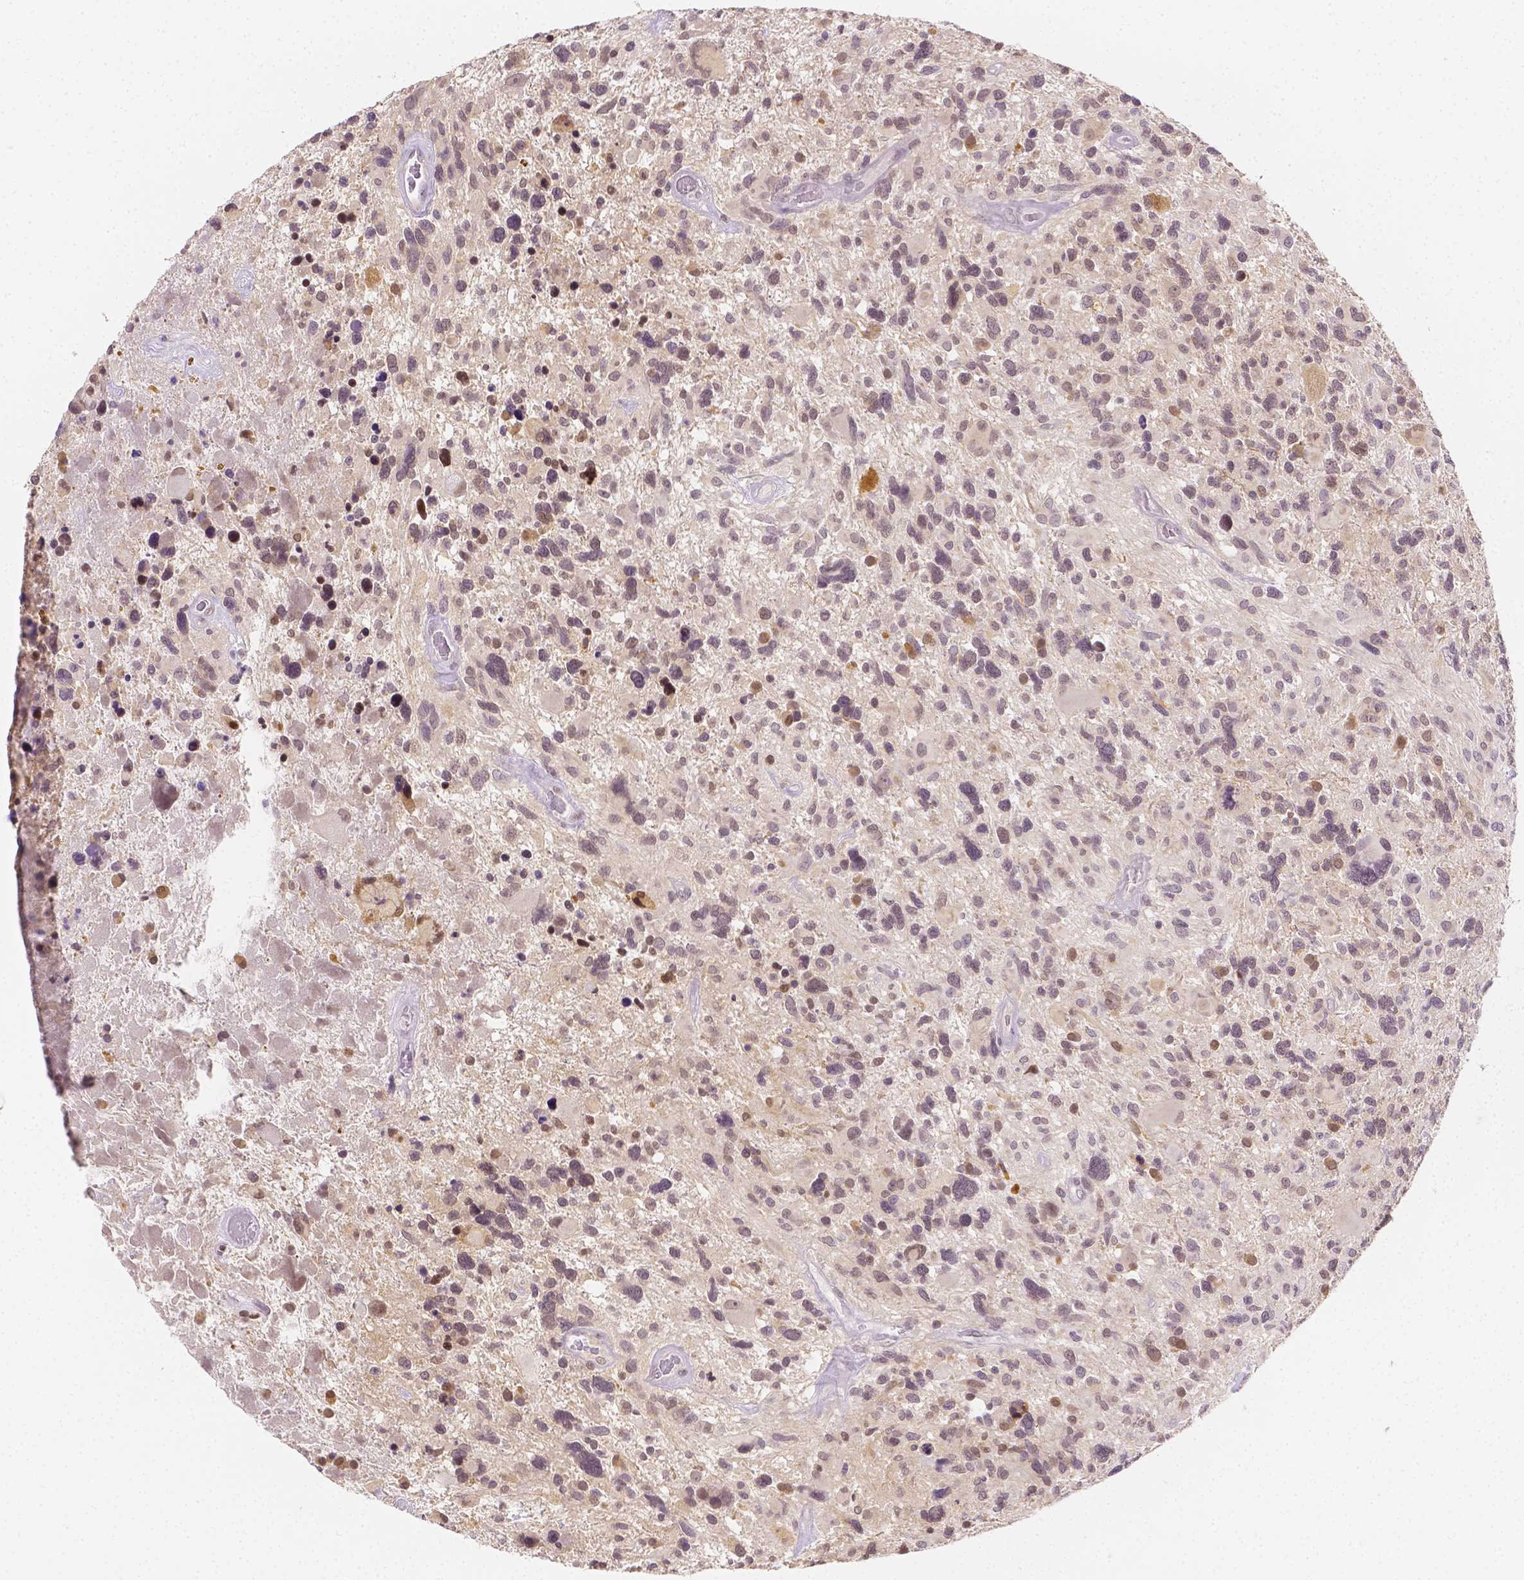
{"staining": {"intensity": "weak", "quantity": ">75%", "location": "nuclear"}, "tissue": "glioma", "cell_type": "Tumor cells", "image_type": "cancer", "snomed": [{"axis": "morphology", "description": "Glioma, malignant, High grade"}, {"axis": "topography", "description": "Brain"}], "caption": "Human malignant glioma (high-grade) stained for a protein (brown) displays weak nuclear positive staining in approximately >75% of tumor cells.", "gene": "SGTB", "patient": {"sex": "male", "age": 49}}